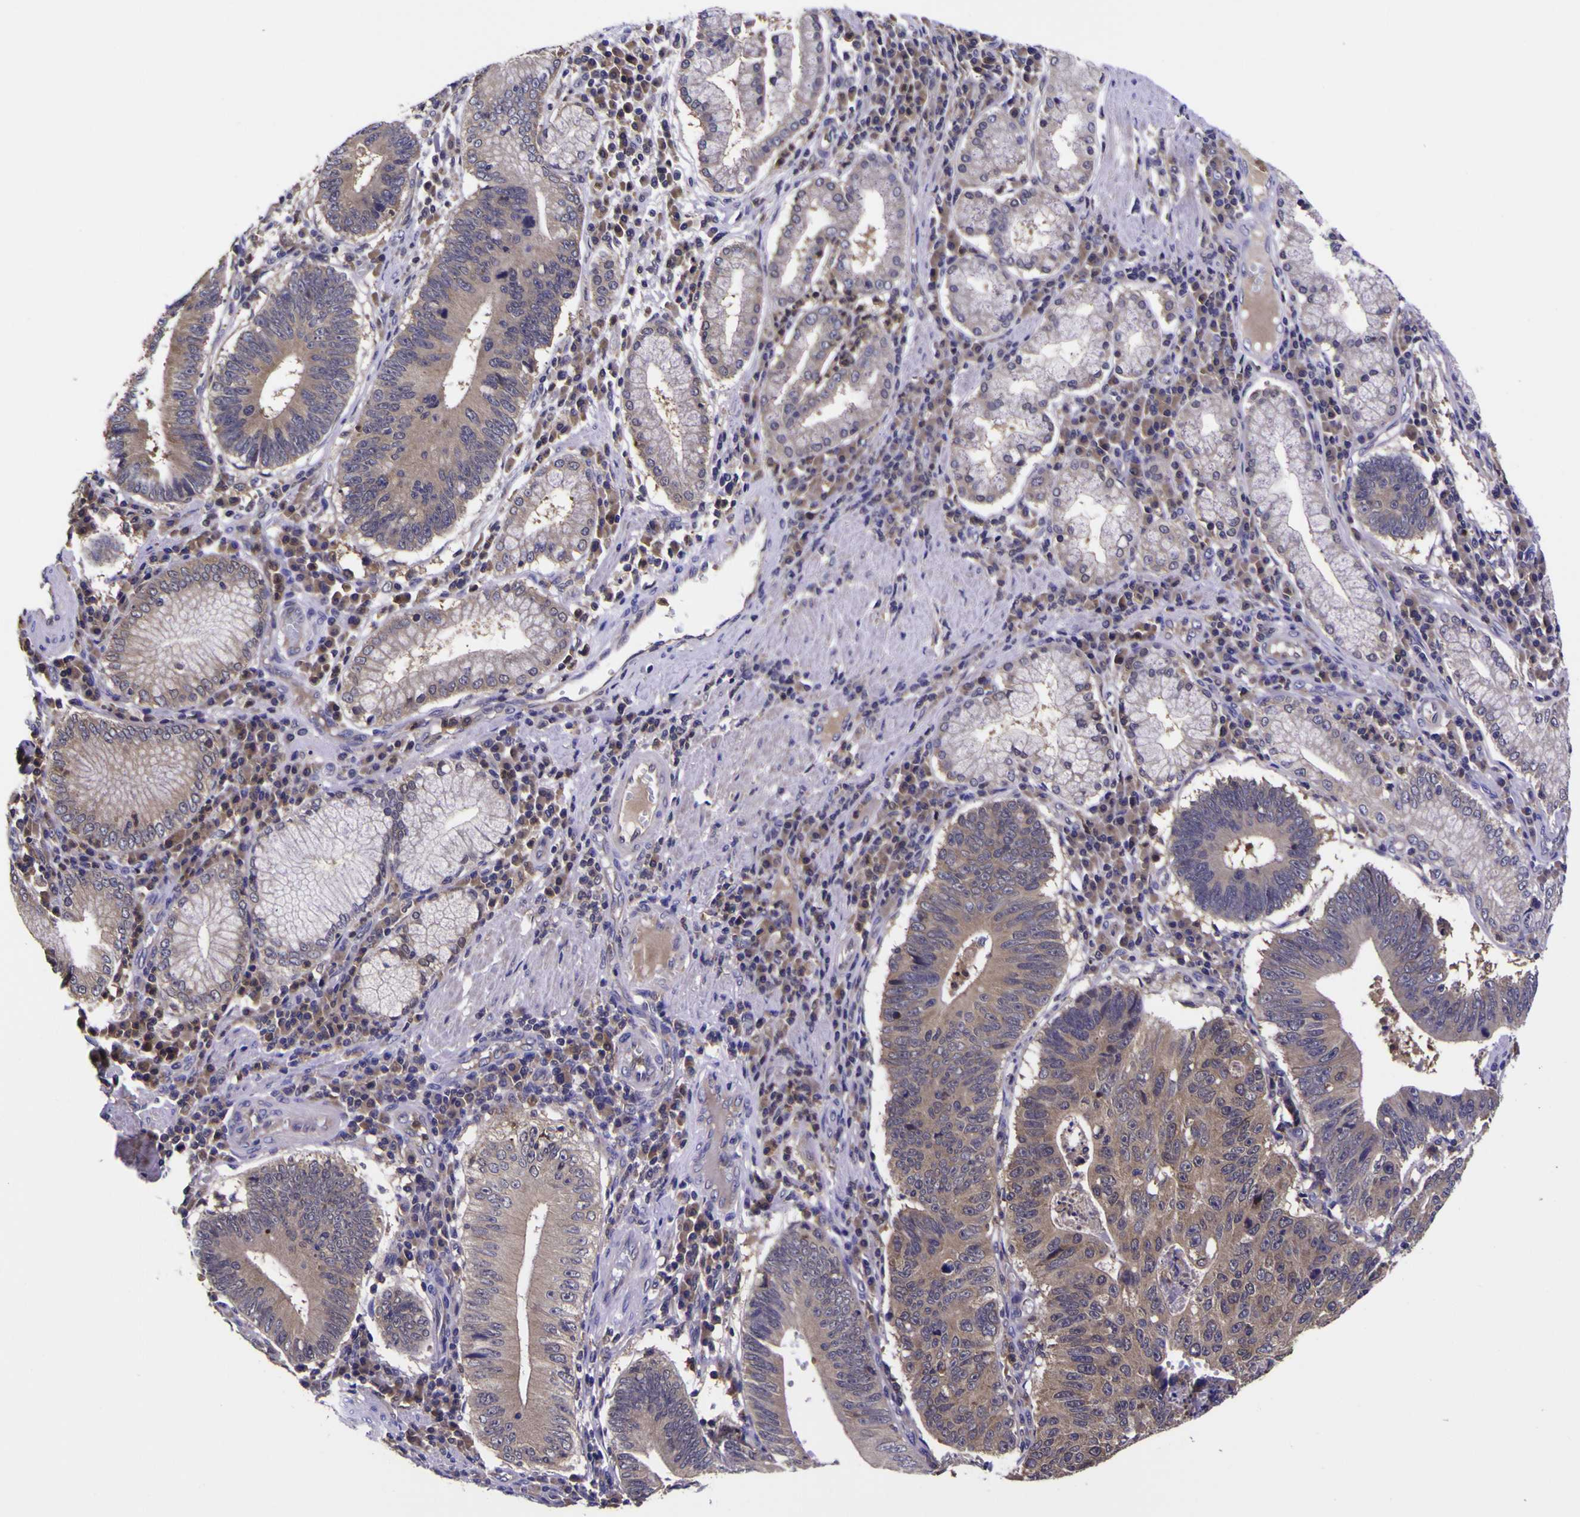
{"staining": {"intensity": "weak", "quantity": ">75%", "location": "cytoplasmic/membranous"}, "tissue": "stomach cancer", "cell_type": "Tumor cells", "image_type": "cancer", "snomed": [{"axis": "morphology", "description": "Adenocarcinoma, NOS"}, {"axis": "topography", "description": "Stomach"}], "caption": "Approximately >75% of tumor cells in stomach cancer display weak cytoplasmic/membranous protein positivity as visualized by brown immunohistochemical staining.", "gene": "MAPK14", "patient": {"sex": "male", "age": 59}}